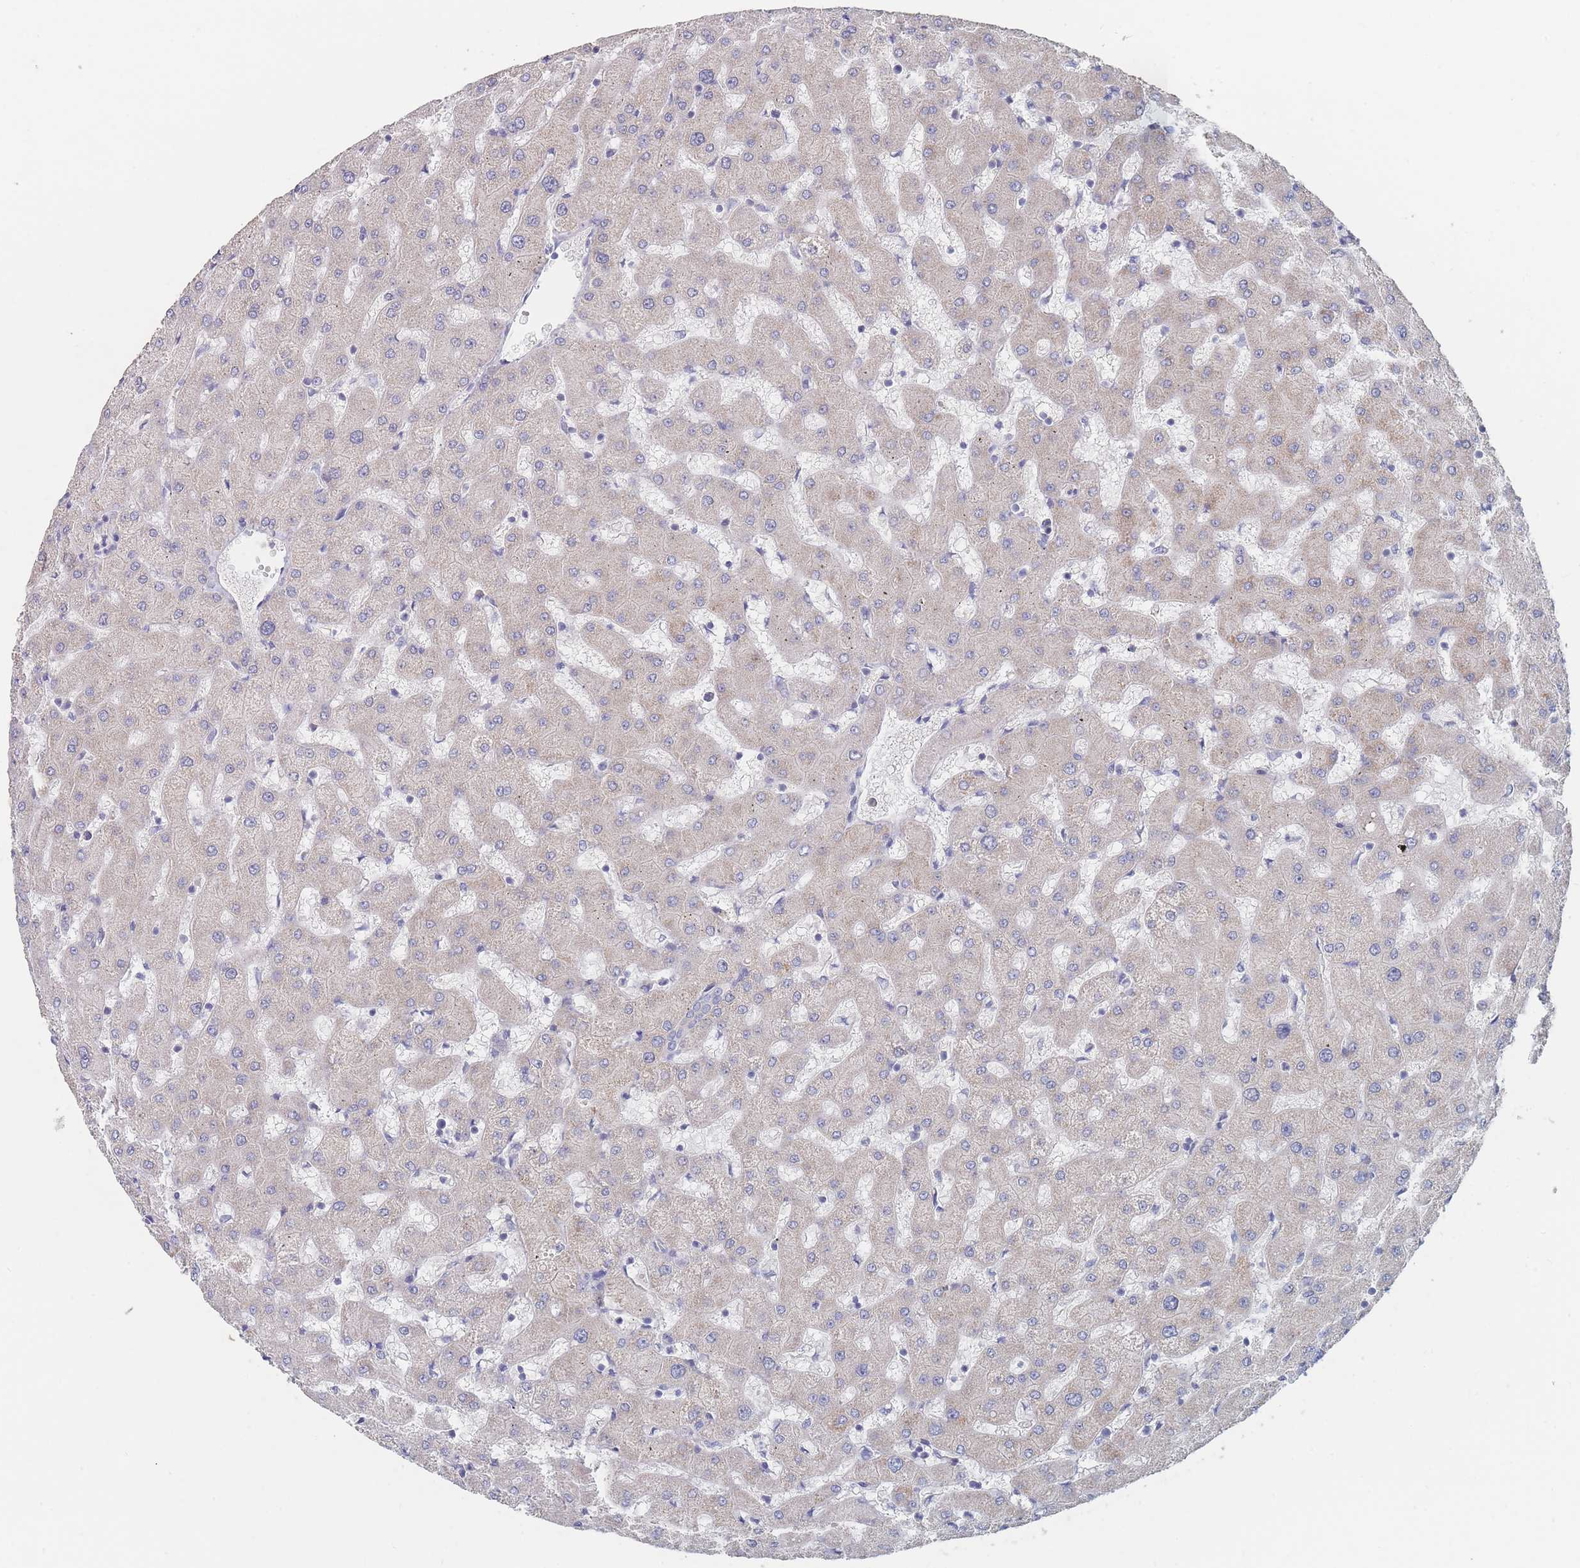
{"staining": {"intensity": "negative", "quantity": "none", "location": "none"}, "tissue": "liver", "cell_type": "Cholangiocytes", "image_type": "normal", "snomed": [{"axis": "morphology", "description": "Normal tissue, NOS"}, {"axis": "topography", "description": "Liver"}], "caption": "High power microscopy histopathology image of an immunohistochemistry micrograph of normal liver, revealing no significant positivity in cholangiocytes. Brightfield microscopy of immunohistochemistry (IHC) stained with DAB (brown) and hematoxylin (blue), captured at high magnification.", "gene": "PPP6C", "patient": {"sex": "female", "age": 63}}